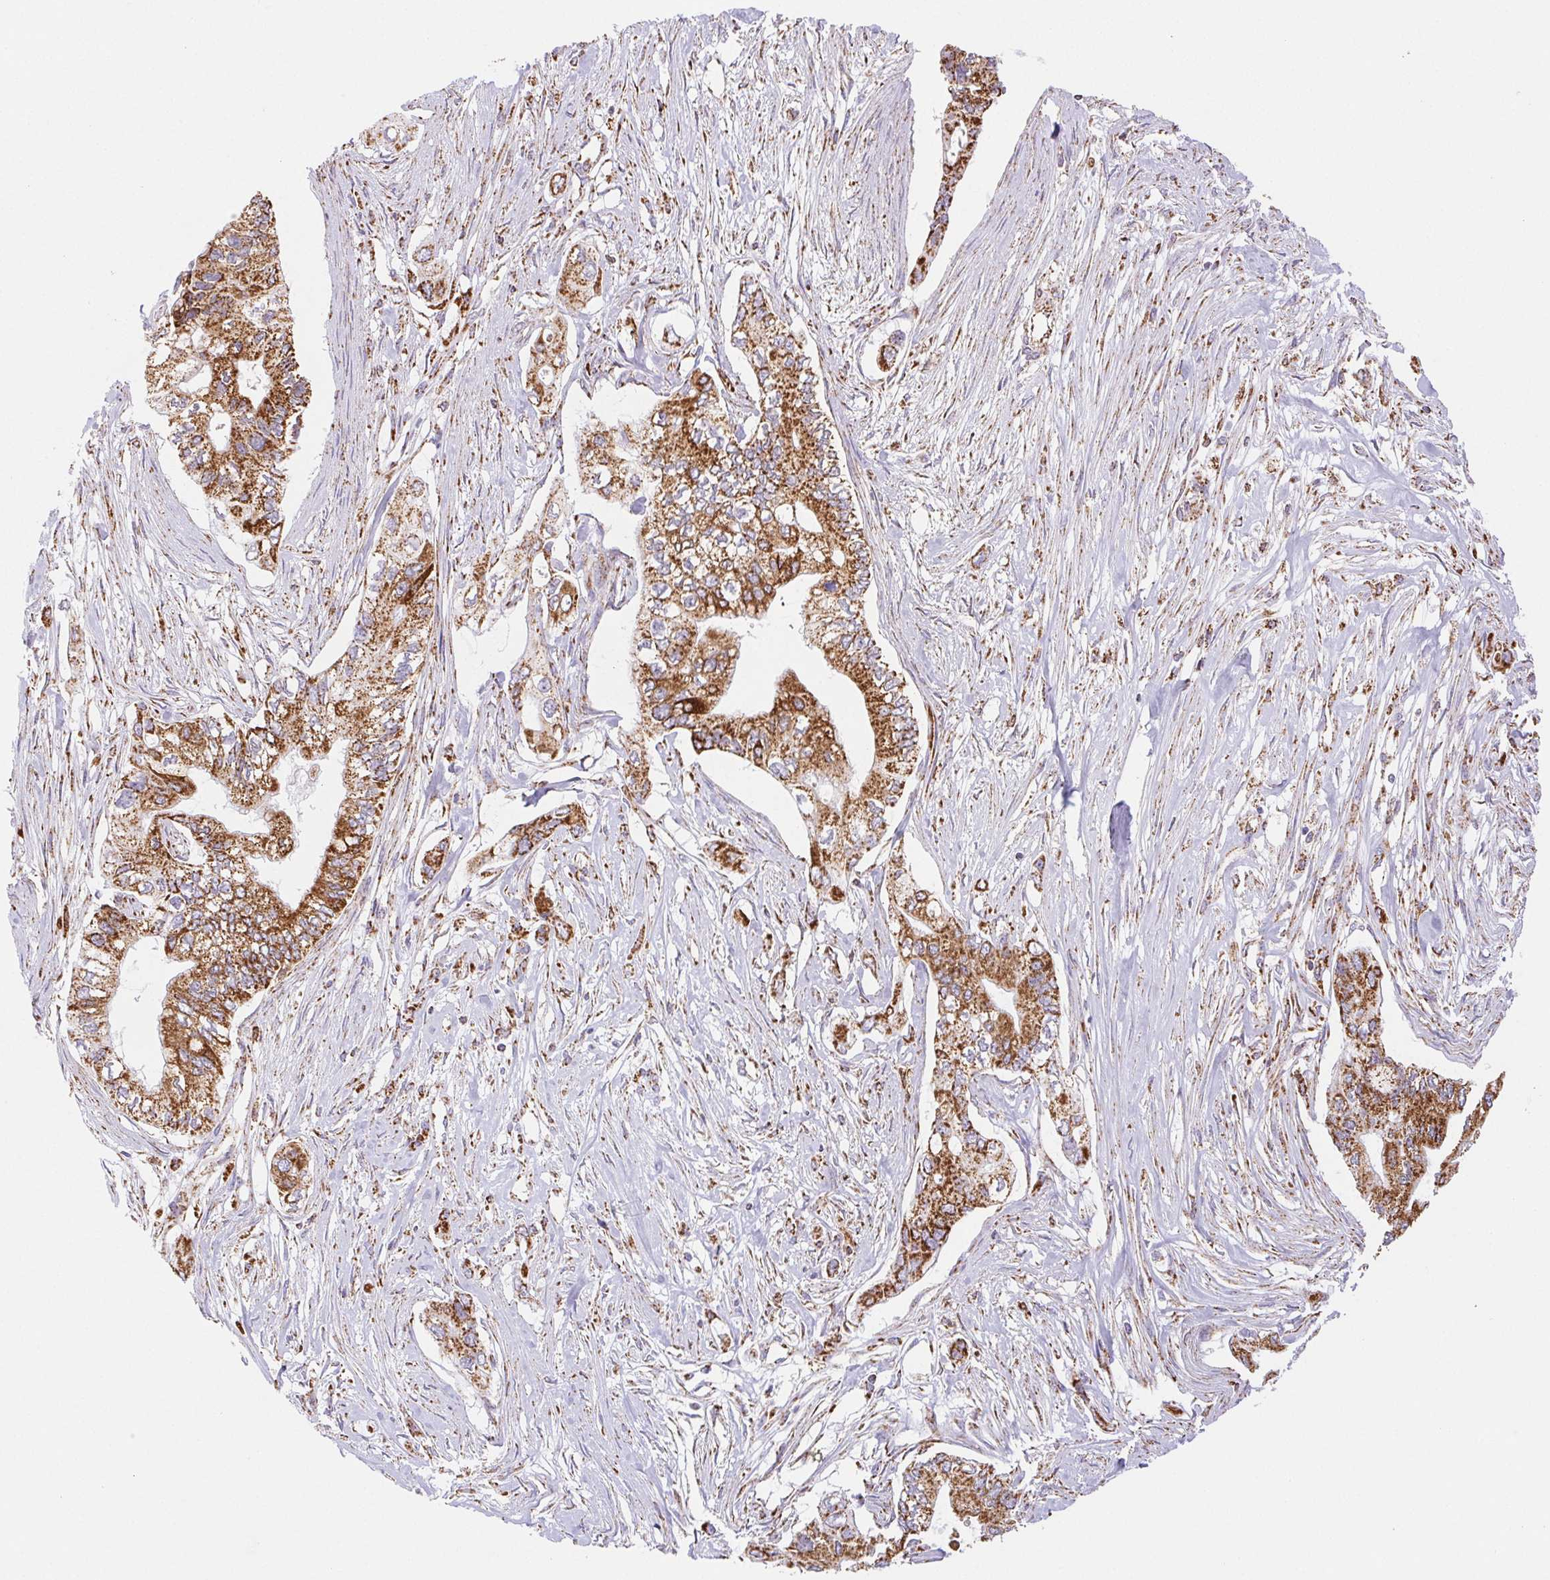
{"staining": {"intensity": "strong", "quantity": ">75%", "location": "cytoplasmic/membranous"}, "tissue": "pancreatic cancer", "cell_type": "Tumor cells", "image_type": "cancer", "snomed": [{"axis": "morphology", "description": "Adenocarcinoma, NOS"}, {"axis": "topography", "description": "Pancreas"}], "caption": "Immunohistochemistry photomicrograph of human adenocarcinoma (pancreatic) stained for a protein (brown), which demonstrates high levels of strong cytoplasmic/membranous positivity in approximately >75% of tumor cells.", "gene": "NIPSNAP2", "patient": {"sex": "female", "age": 63}}